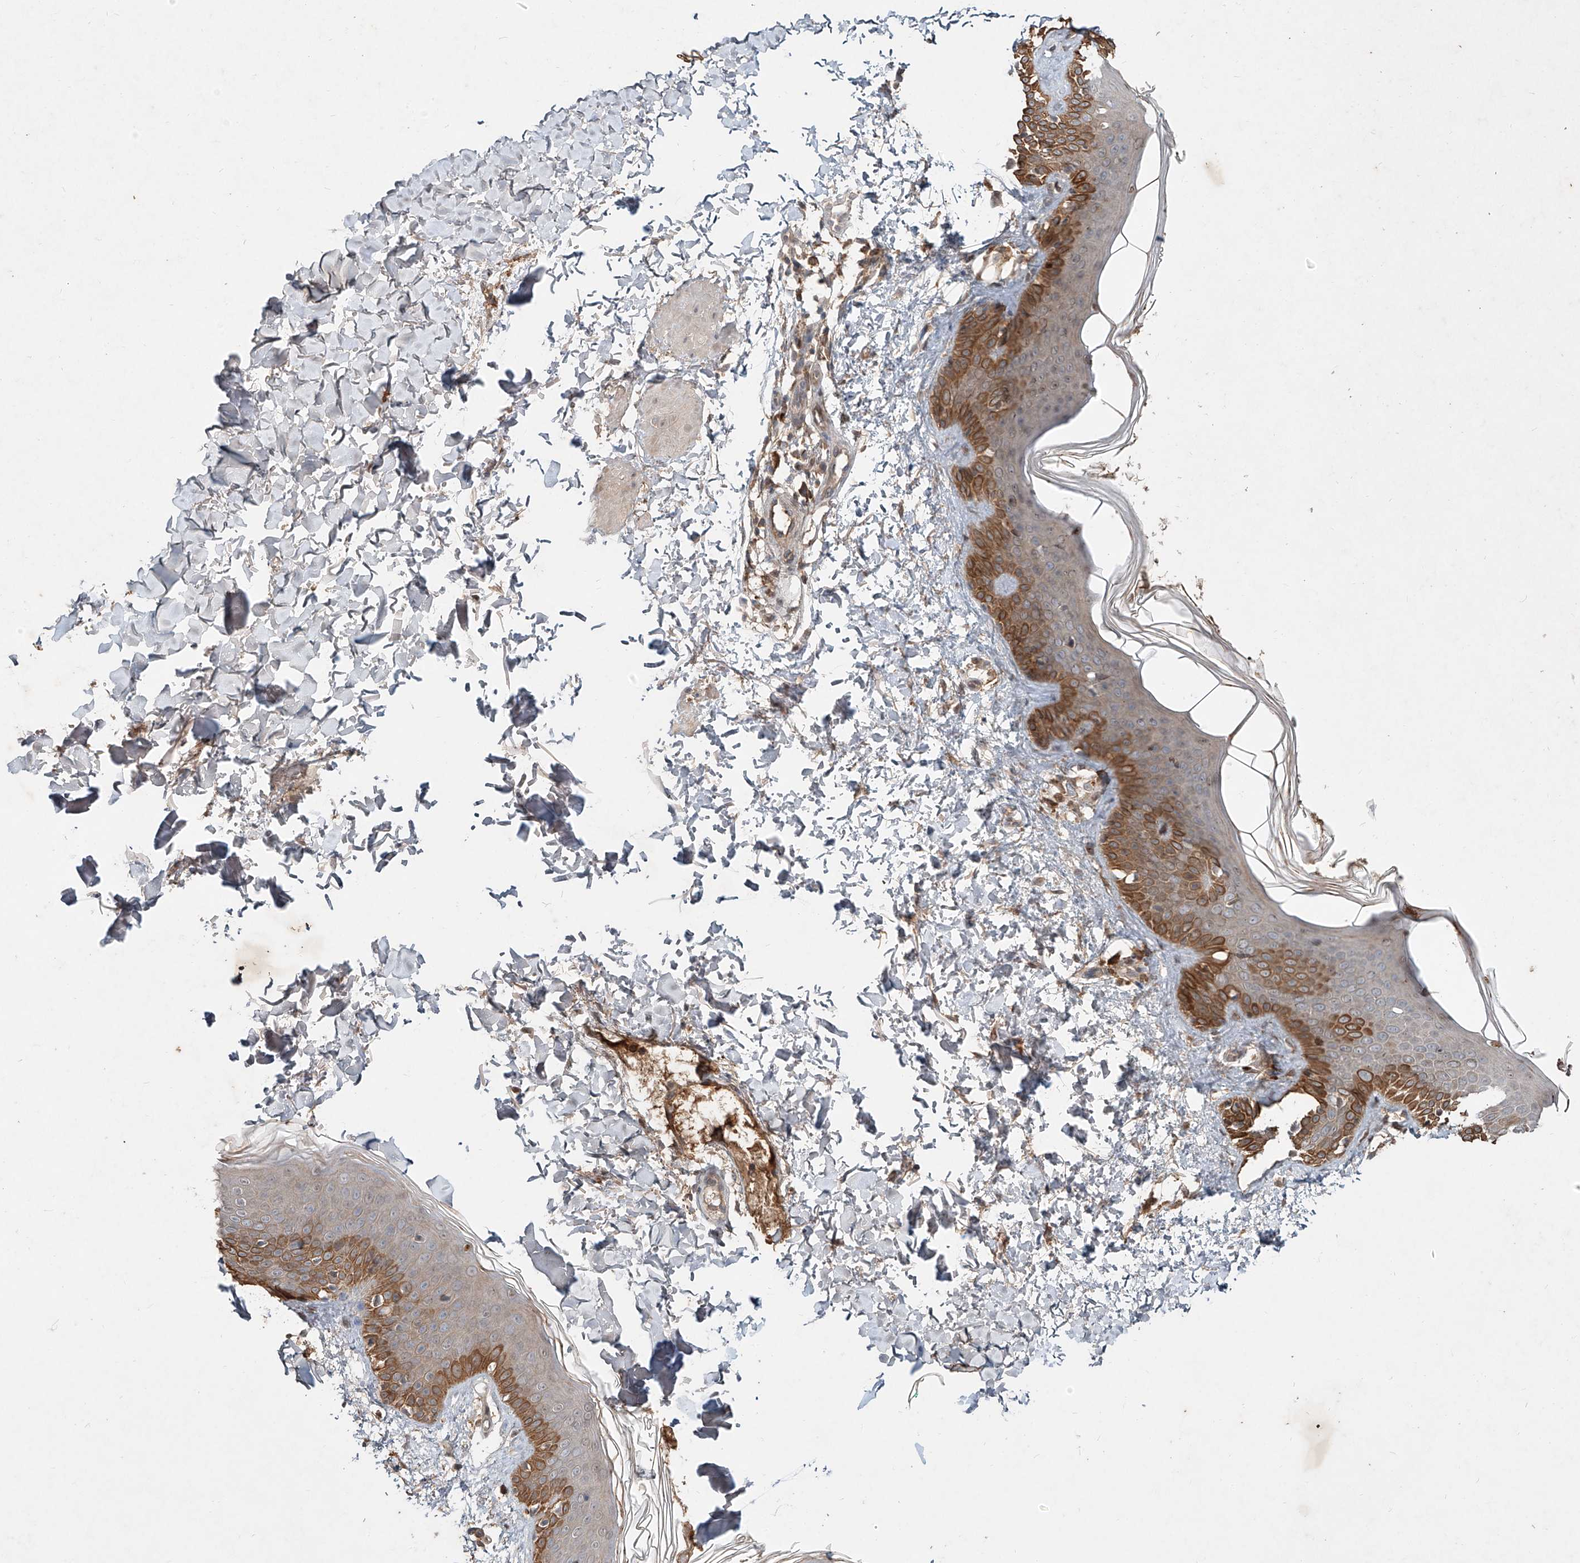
{"staining": {"intensity": "moderate", "quantity": ">75%", "location": "cytoplasmic/membranous"}, "tissue": "skin", "cell_type": "Fibroblasts", "image_type": "normal", "snomed": [{"axis": "morphology", "description": "Normal tissue, NOS"}, {"axis": "topography", "description": "Skin"}], "caption": "Skin stained with DAB (3,3'-diaminobenzidine) immunohistochemistry displays medium levels of moderate cytoplasmic/membranous staining in about >75% of fibroblasts.", "gene": "IER5", "patient": {"sex": "male", "age": 37}}